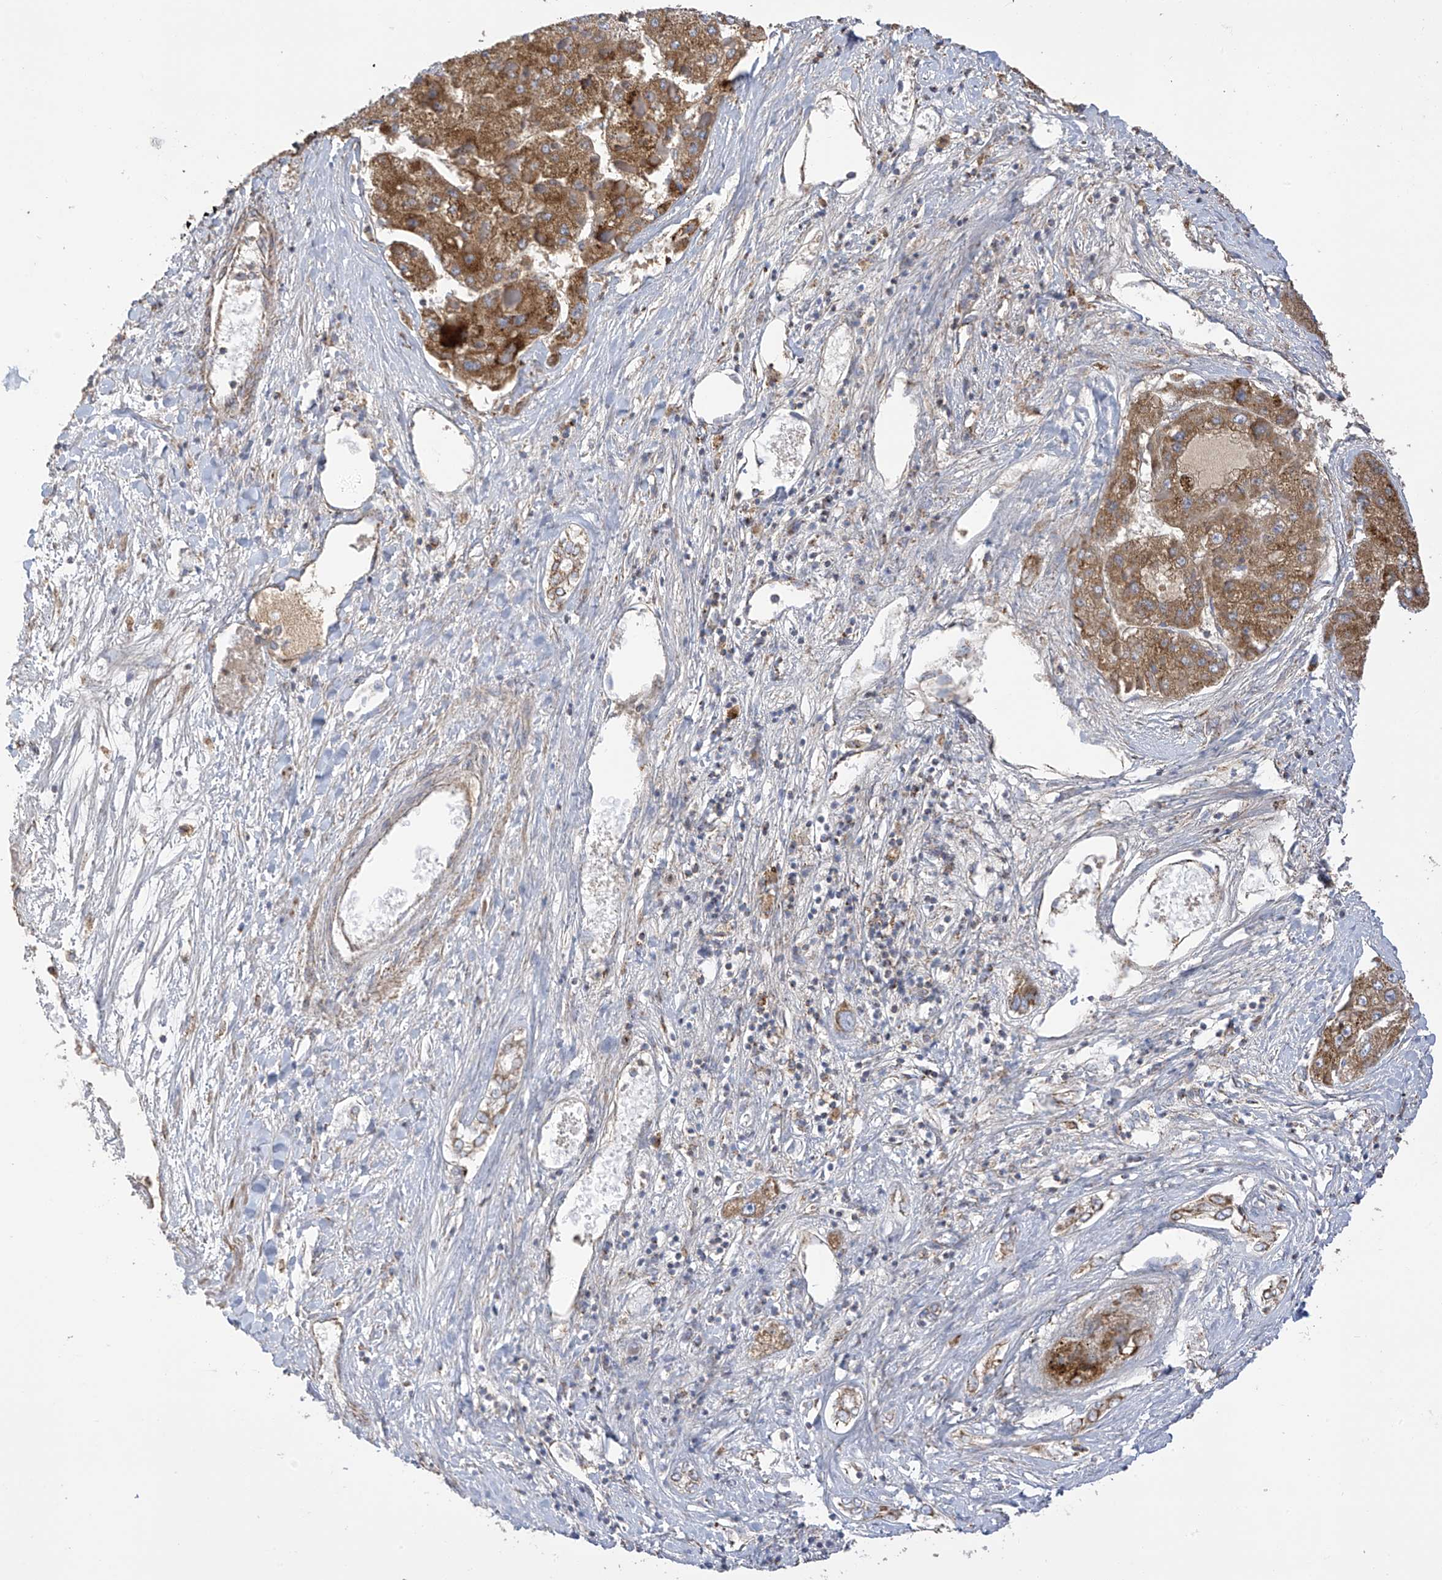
{"staining": {"intensity": "moderate", "quantity": ">75%", "location": "cytoplasmic/membranous"}, "tissue": "liver cancer", "cell_type": "Tumor cells", "image_type": "cancer", "snomed": [{"axis": "morphology", "description": "Carcinoma, Hepatocellular, NOS"}, {"axis": "topography", "description": "Liver"}], "caption": "Immunohistochemical staining of human liver hepatocellular carcinoma demonstrates medium levels of moderate cytoplasmic/membranous protein staining in about >75% of tumor cells.", "gene": "ITM2B", "patient": {"sex": "female", "age": 73}}